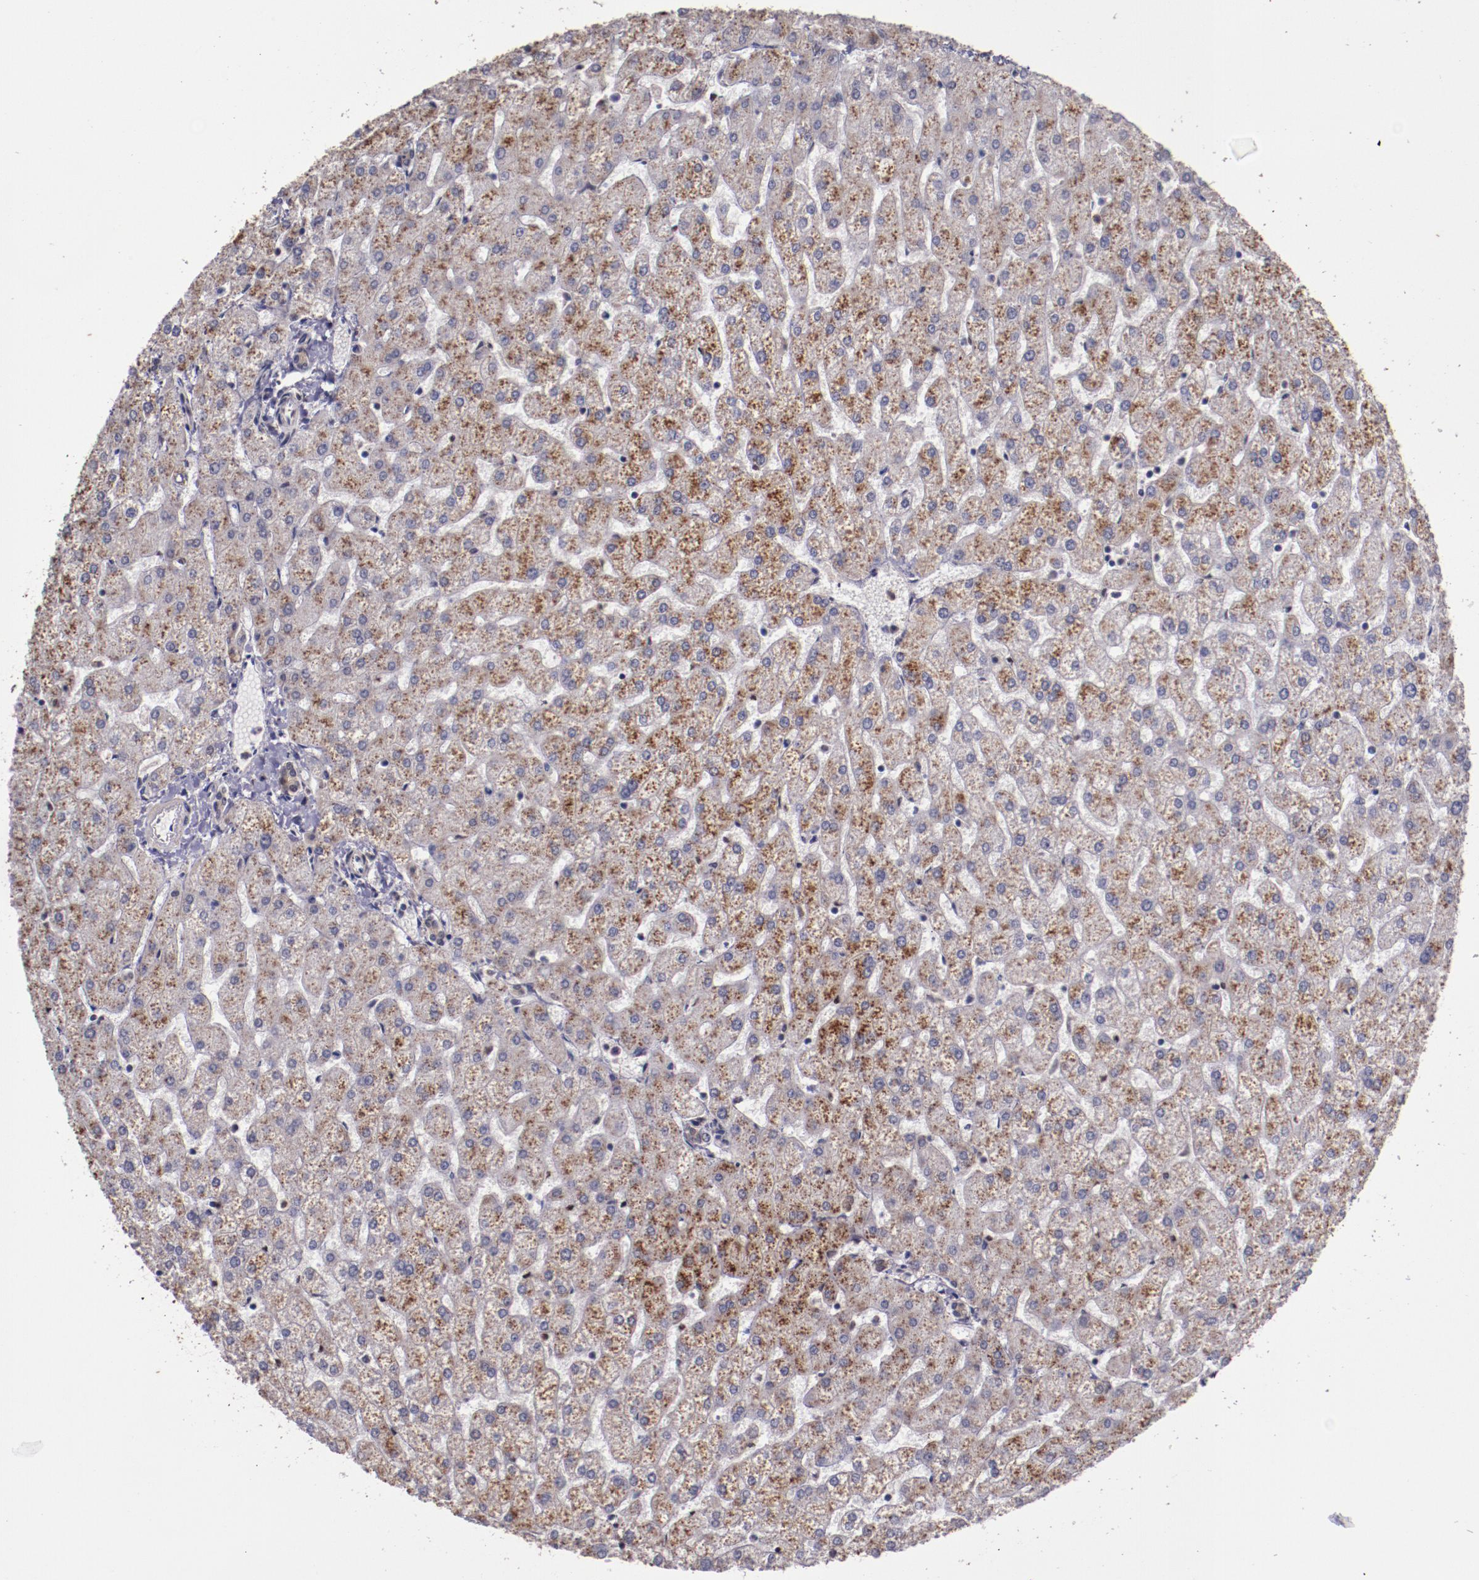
{"staining": {"intensity": "negative", "quantity": "none", "location": "none"}, "tissue": "liver", "cell_type": "Cholangiocytes", "image_type": "normal", "snomed": [{"axis": "morphology", "description": "Normal tissue, NOS"}, {"axis": "topography", "description": "Liver"}], "caption": "DAB immunohistochemical staining of normal human liver reveals no significant staining in cholangiocytes.", "gene": "CECR2", "patient": {"sex": "female", "age": 32}}